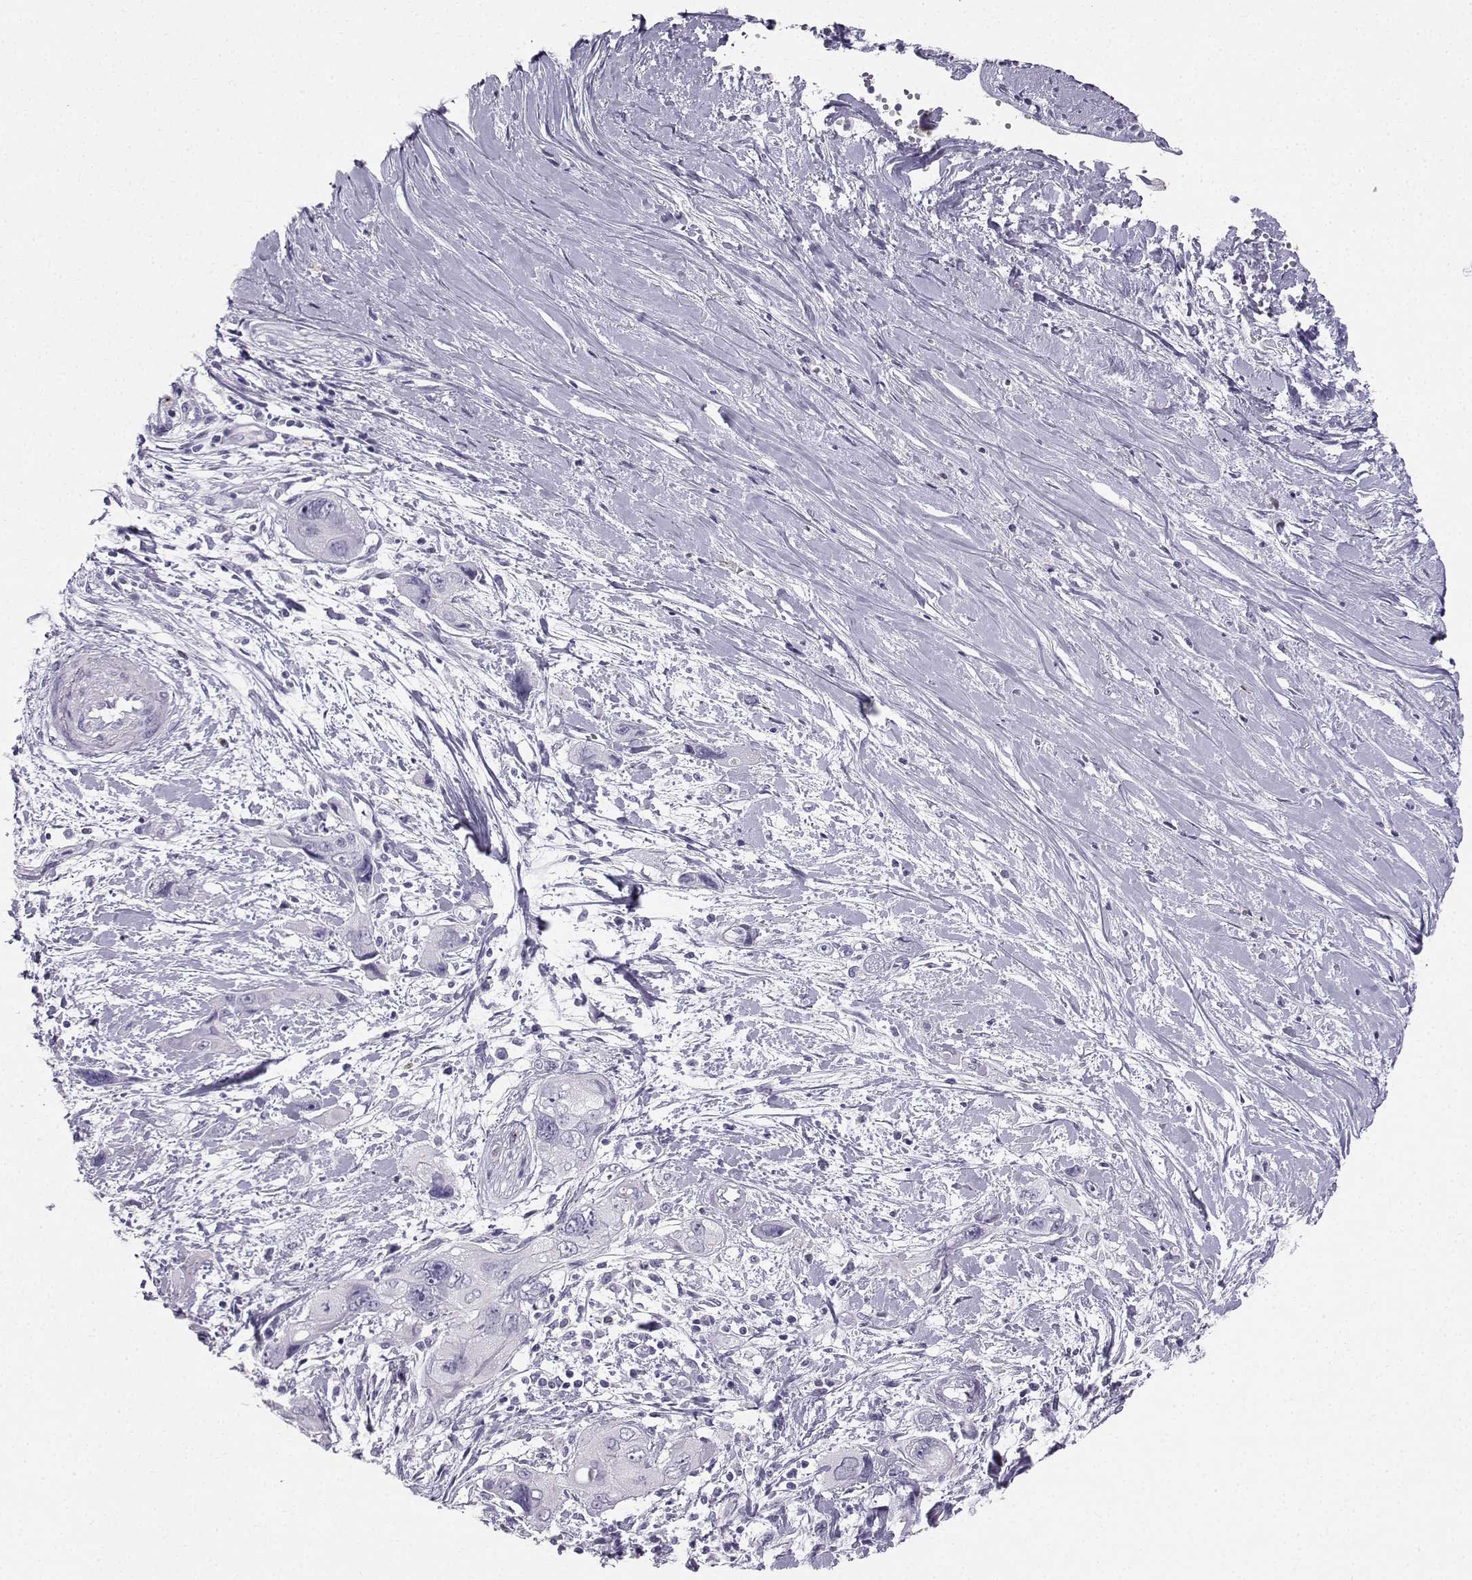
{"staining": {"intensity": "negative", "quantity": "none", "location": "none"}, "tissue": "pancreatic cancer", "cell_type": "Tumor cells", "image_type": "cancer", "snomed": [{"axis": "morphology", "description": "Adenocarcinoma, NOS"}, {"axis": "topography", "description": "Pancreas"}], "caption": "Adenocarcinoma (pancreatic) was stained to show a protein in brown. There is no significant expression in tumor cells. Nuclei are stained in blue.", "gene": "IQCD", "patient": {"sex": "male", "age": 47}}